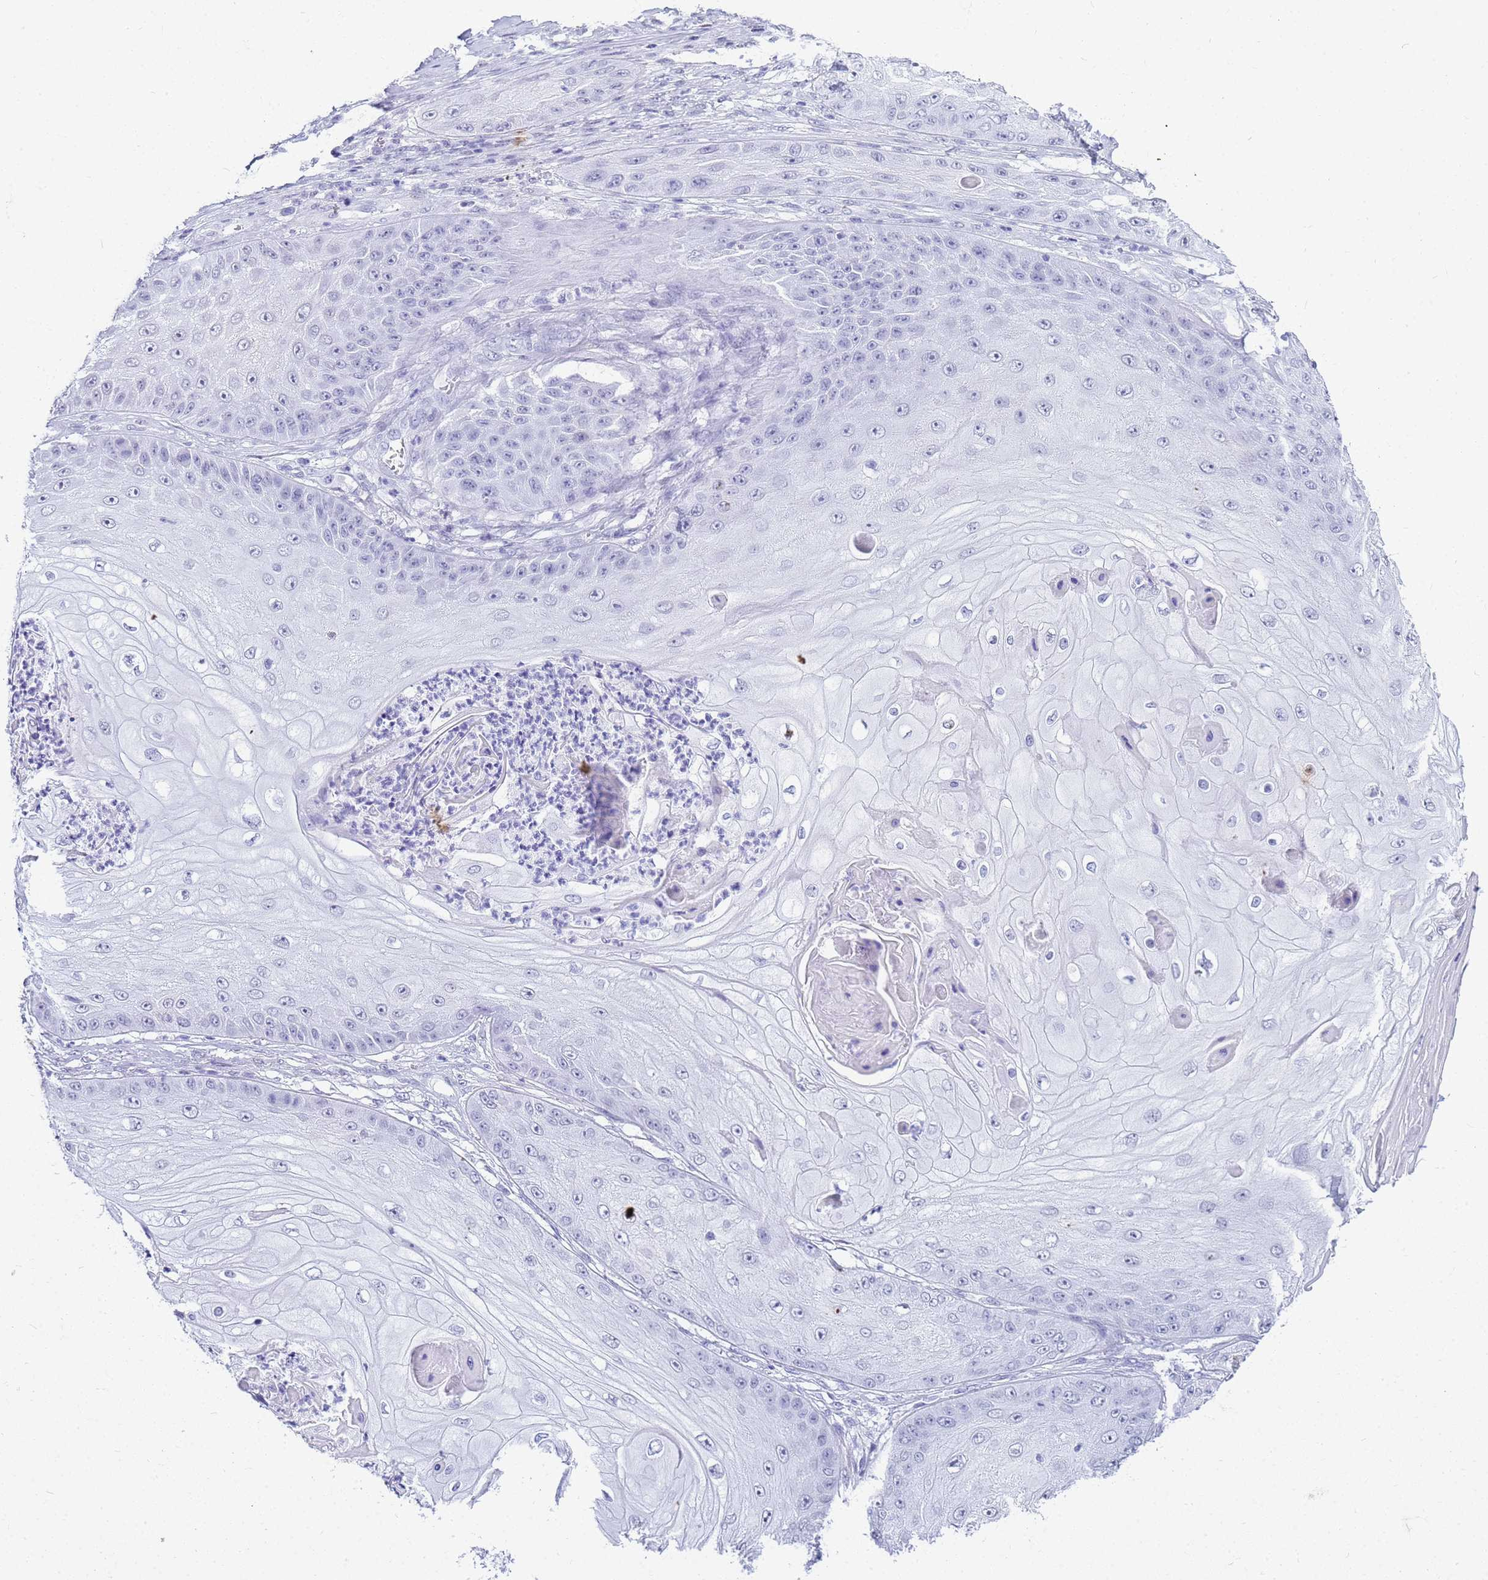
{"staining": {"intensity": "negative", "quantity": "none", "location": "none"}, "tissue": "skin cancer", "cell_type": "Tumor cells", "image_type": "cancer", "snomed": [{"axis": "morphology", "description": "Squamous cell carcinoma, NOS"}, {"axis": "topography", "description": "Skin"}], "caption": "Immunohistochemistry (IHC) histopathology image of neoplastic tissue: squamous cell carcinoma (skin) stained with DAB (3,3'-diaminobenzidine) displays no significant protein expression in tumor cells.", "gene": "SLC7A9", "patient": {"sex": "male", "age": 70}}